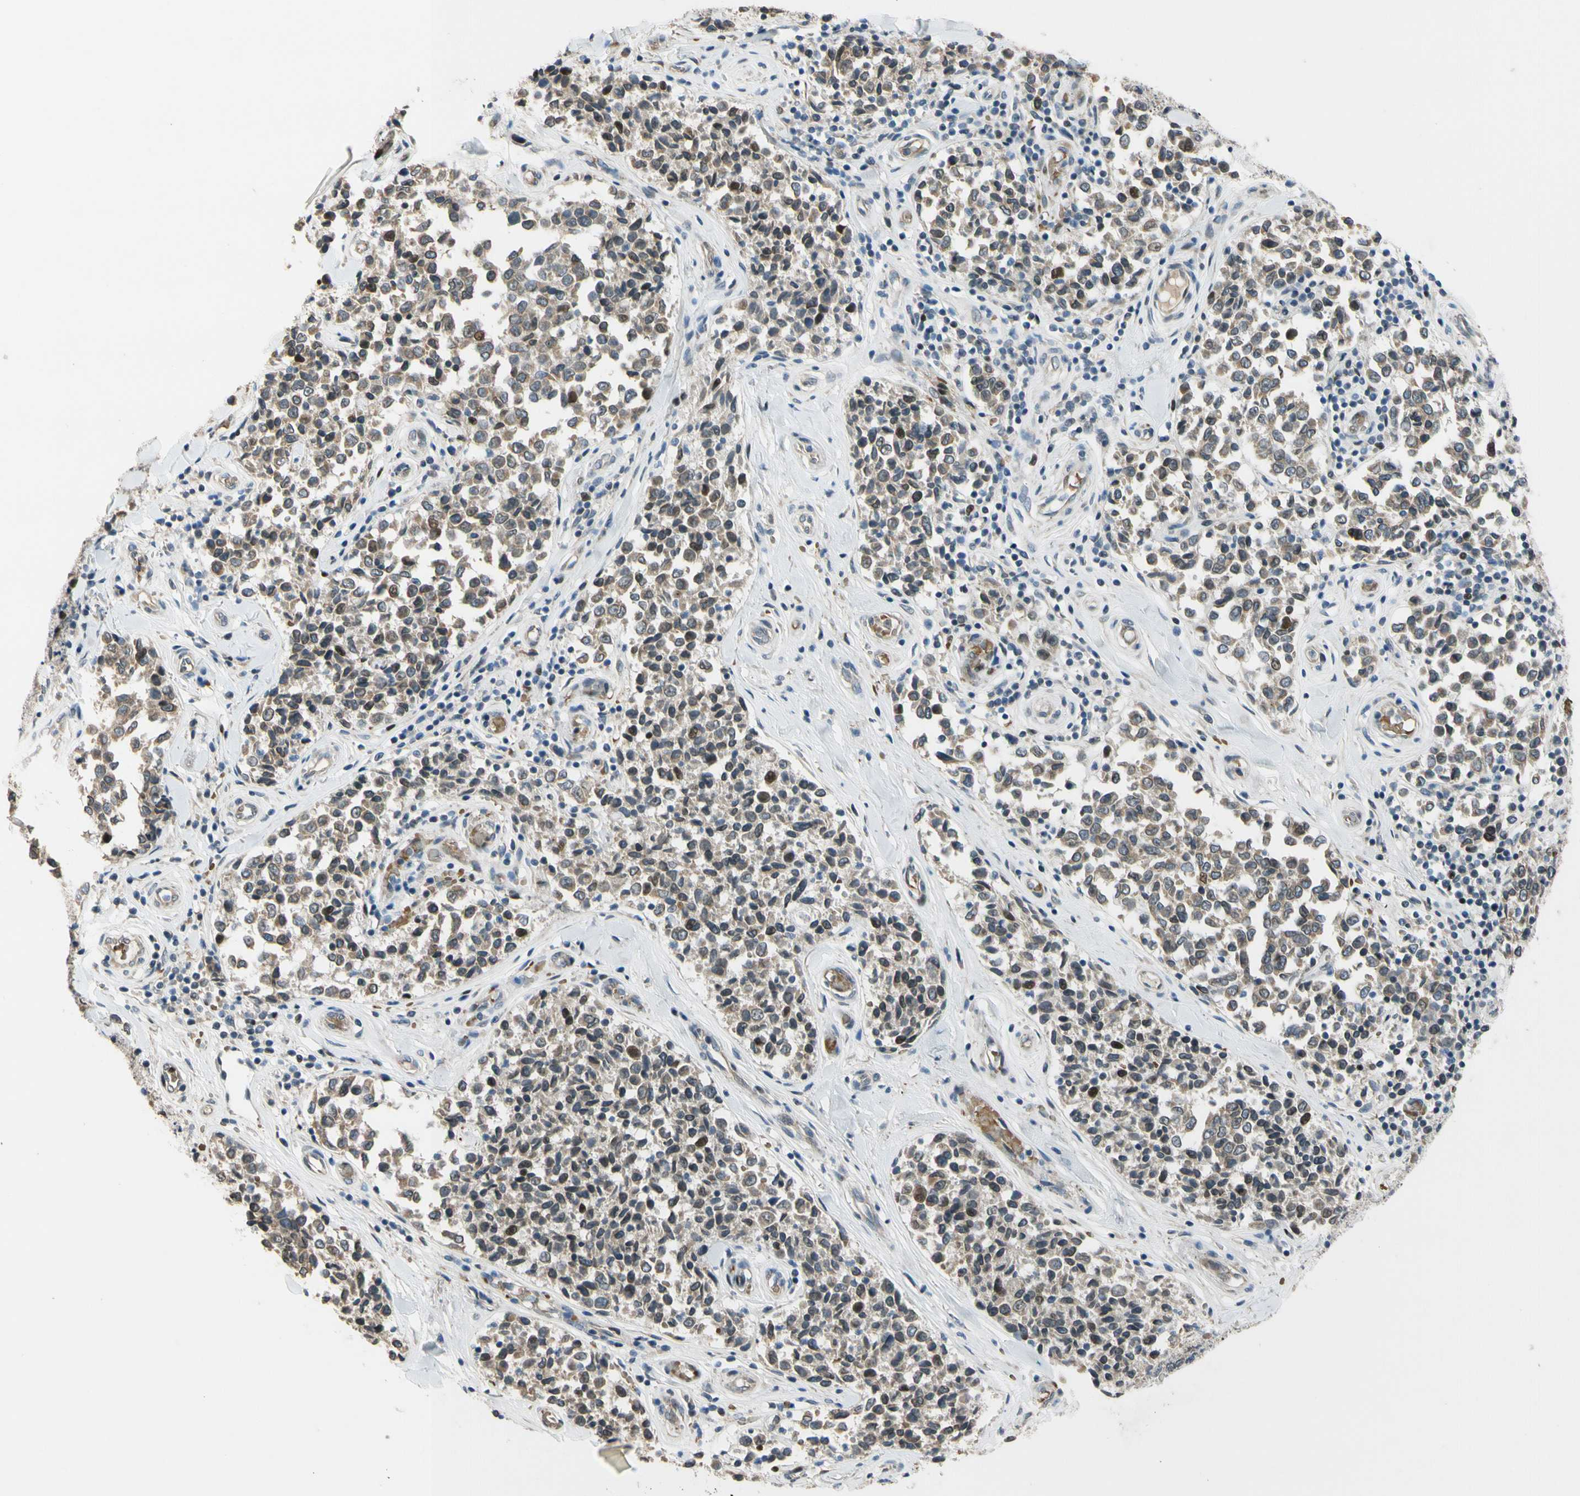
{"staining": {"intensity": "moderate", "quantity": "25%-75%", "location": "cytoplasmic/membranous,nuclear"}, "tissue": "melanoma", "cell_type": "Tumor cells", "image_type": "cancer", "snomed": [{"axis": "morphology", "description": "Malignant melanoma, NOS"}, {"axis": "topography", "description": "Skin"}], "caption": "Melanoma stained with immunohistochemistry (IHC) shows moderate cytoplasmic/membranous and nuclear expression in approximately 25%-75% of tumor cells. (Stains: DAB (3,3'-diaminobenzidine) in brown, nuclei in blue, Microscopy: brightfield microscopy at high magnification).", "gene": "ZNF184", "patient": {"sex": "female", "age": 64}}